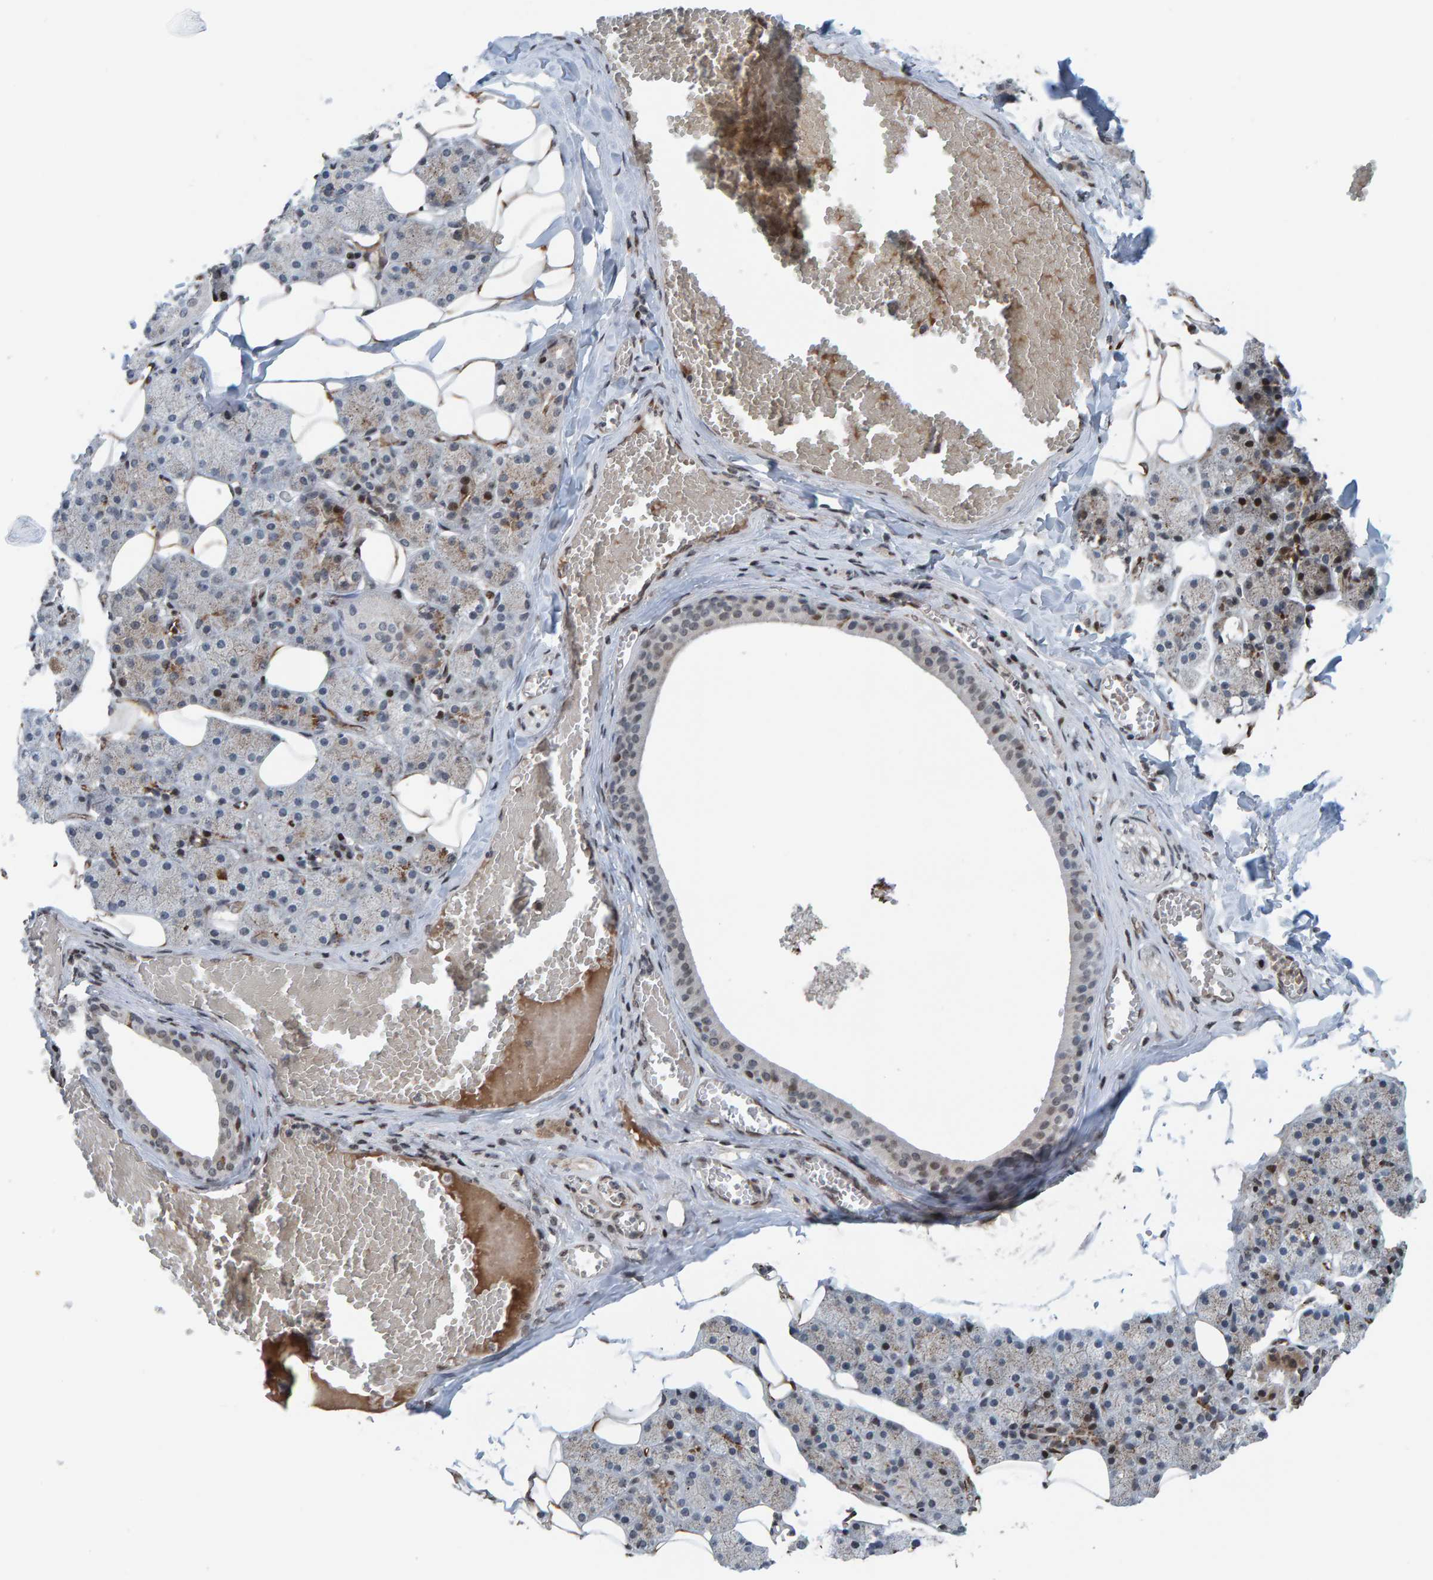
{"staining": {"intensity": "moderate", "quantity": "<25%", "location": "cytoplasmic/membranous,nuclear"}, "tissue": "salivary gland", "cell_type": "Glandular cells", "image_type": "normal", "snomed": [{"axis": "morphology", "description": "Normal tissue, NOS"}, {"axis": "topography", "description": "Salivary gland"}], "caption": "Moderate cytoplasmic/membranous,nuclear staining for a protein is appreciated in approximately <25% of glandular cells of benign salivary gland using immunohistochemistry.", "gene": "ZNF366", "patient": {"sex": "female", "age": 33}}